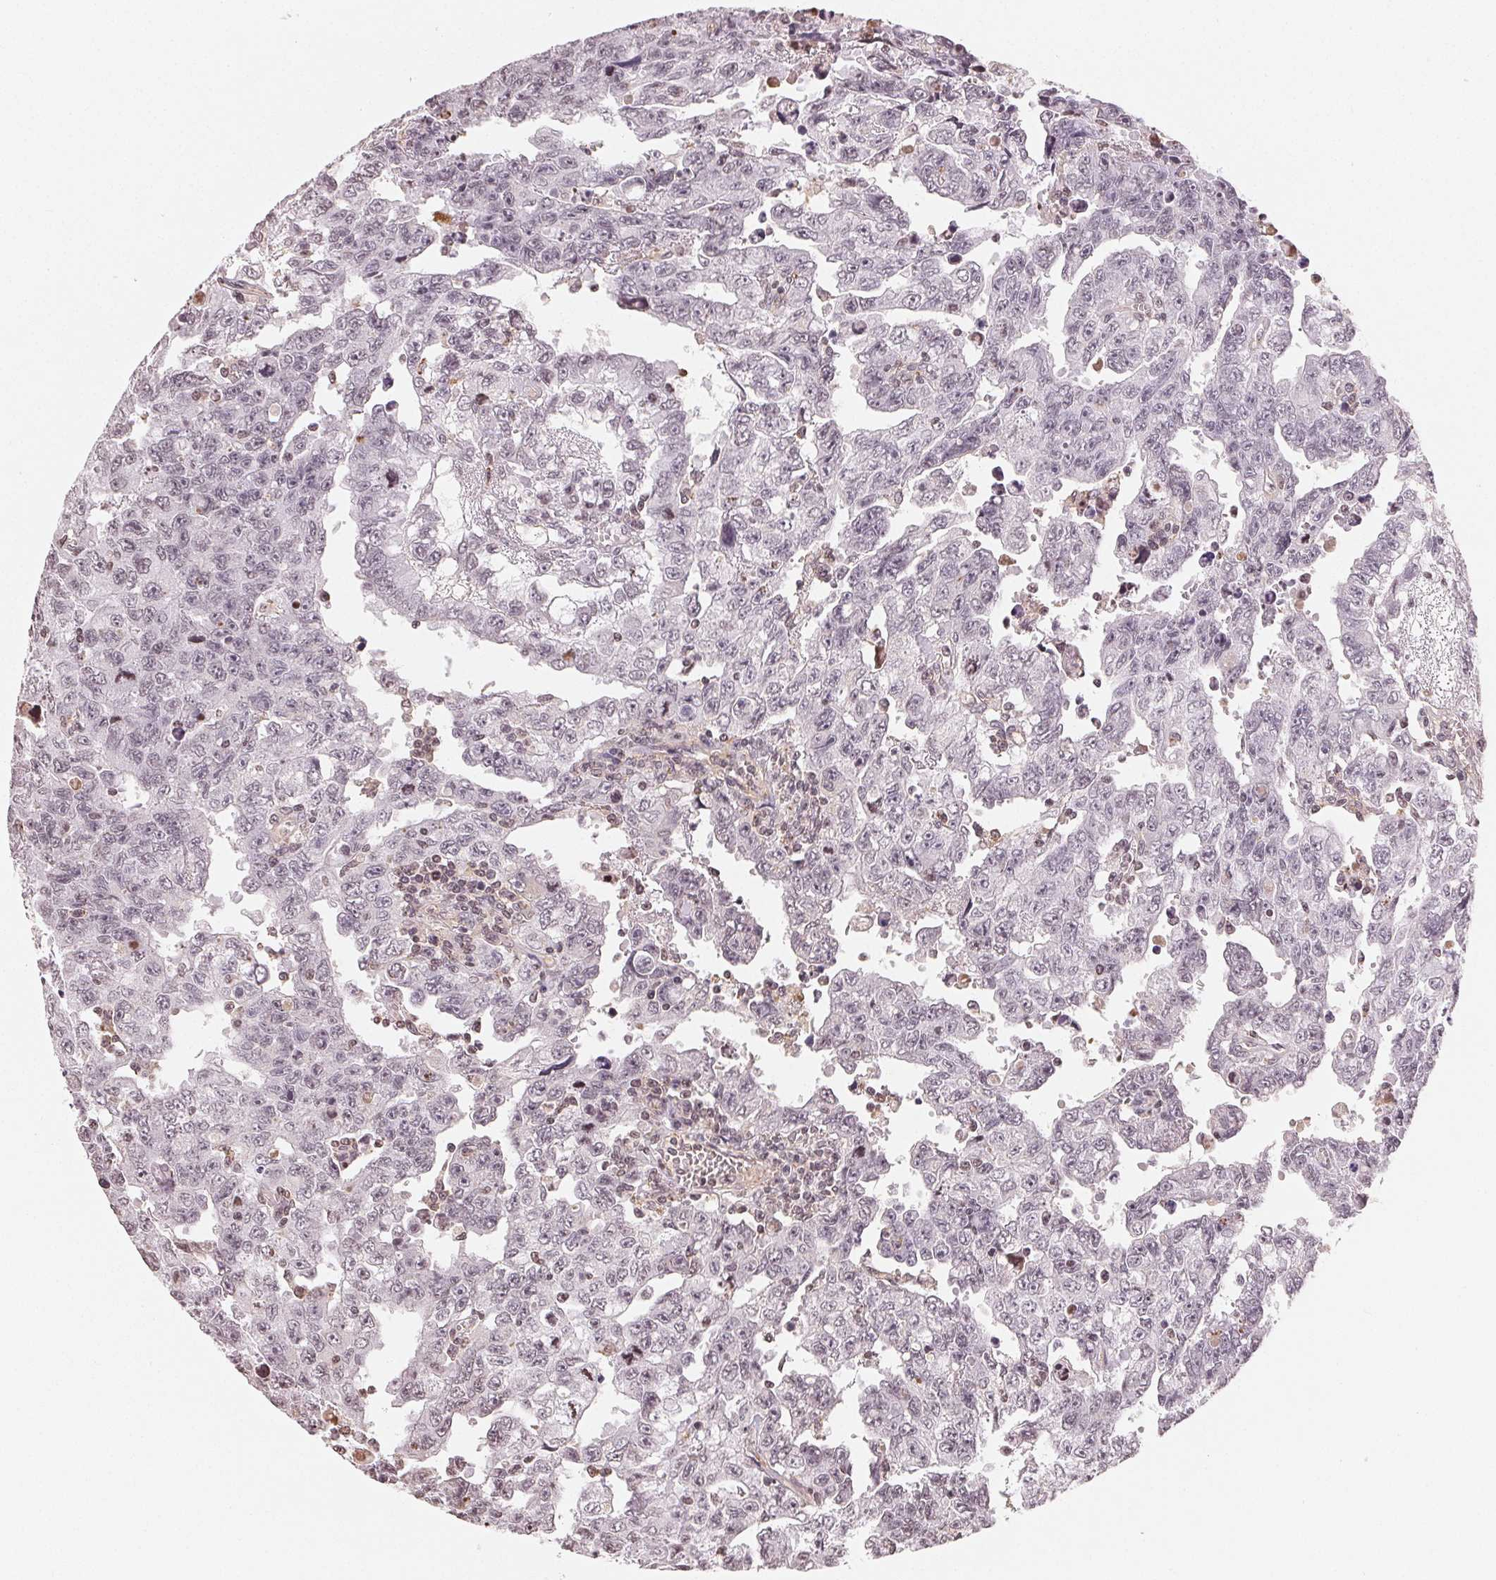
{"staining": {"intensity": "negative", "quantity": "none", "location": "none"}, "tissue": "testis cancer", "cell_type": "Tumor cells", "image_type": "cancer", "snomed": [{"axis": "morphology", "description": "Carcinoma, Embryonal, NOS"}, {"axis": "topography", "description": "Testis"}], "caption": "A micrograph of human testis cancer is negative for staining in tumor cells.", "gene": "TBP", "patient": {"sex": "male", "age": 24}}